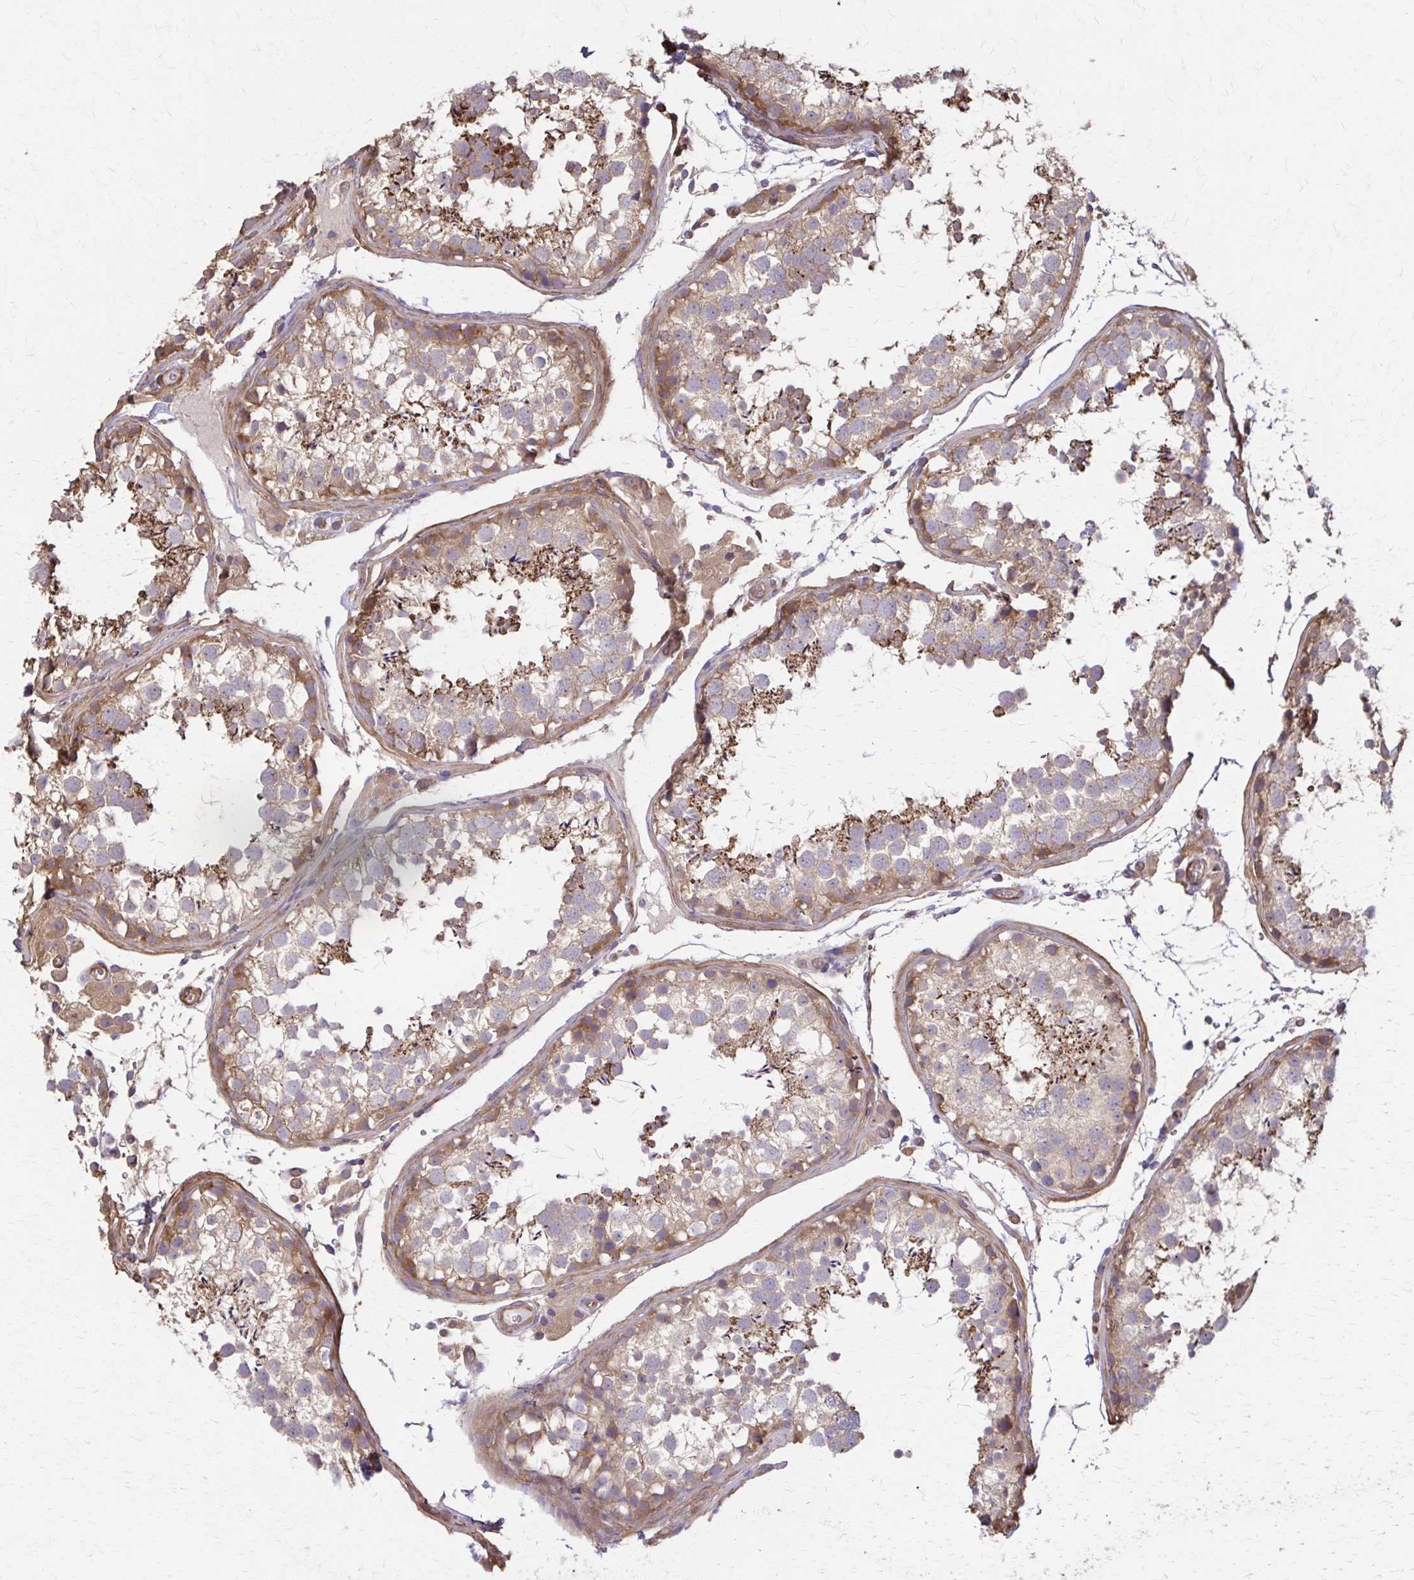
{"staining": {"intensity": "moderate", "quantity": ">75%", "location": "cytoplasmic/membranous"}, "tissue": "testis", "cell_type": "Cells in seminiferous ducts", "image_type": "normal", "snomed": [{"axis": "morphology", "description": "Normal tissue, NOS"}, {"axis": "topography", "description": "Testis"}], "caption": "Moderate cytoplasmic/membranous protein positivity is identified in about >75% of cells in seminiferous ducts in testis. (Brightfield microscopy of DAB IHC at high magnification).", "gene": "DSP", "patient": {"sex": "male", "age": 29}}